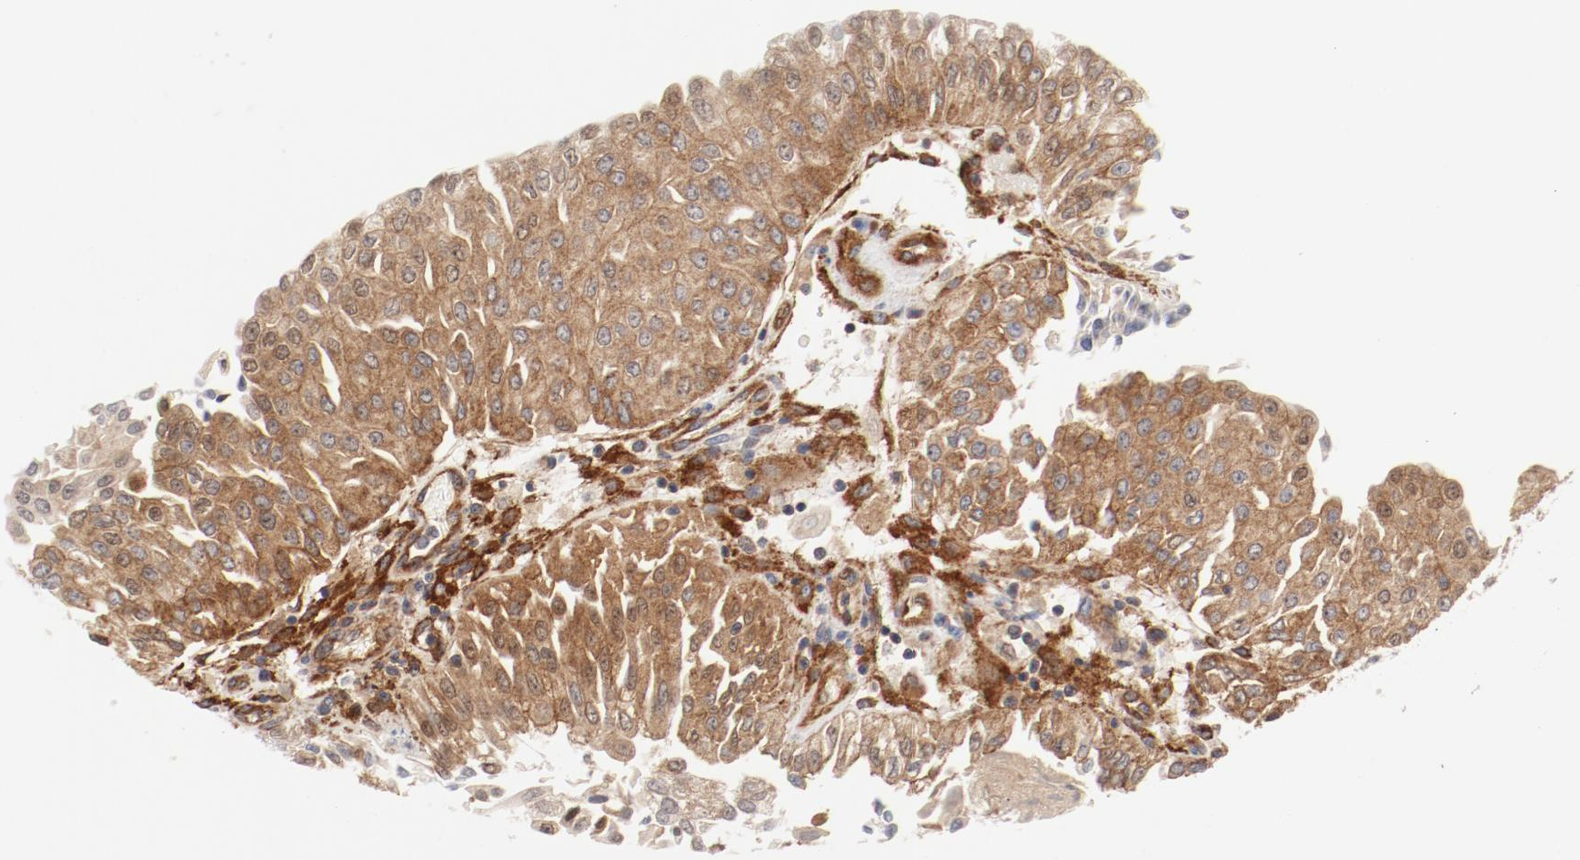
{"staining": {"intensity": "moderate", "quantity": ">75%", "location": "cytoplasmic/membranous"}, "tissue": "urothelial cancer", "cell_type": "Tumor cells", "image_type": "cancer", "snomed": [{"axis": "morphology", "description": "Urothelial carcinoma, Low grade"}, {"axis": "topography", "description": "Urinary bladder"}], "caption": "Urothelial carcinoma (low-grade) was stained to show a protein in brown. There is medium levels of moderate cytoplasmic/membranous staining in approximately >75% of tumor cells.", "gene": "AP2A1", "patient": {"sex": "male", "age": 86}}